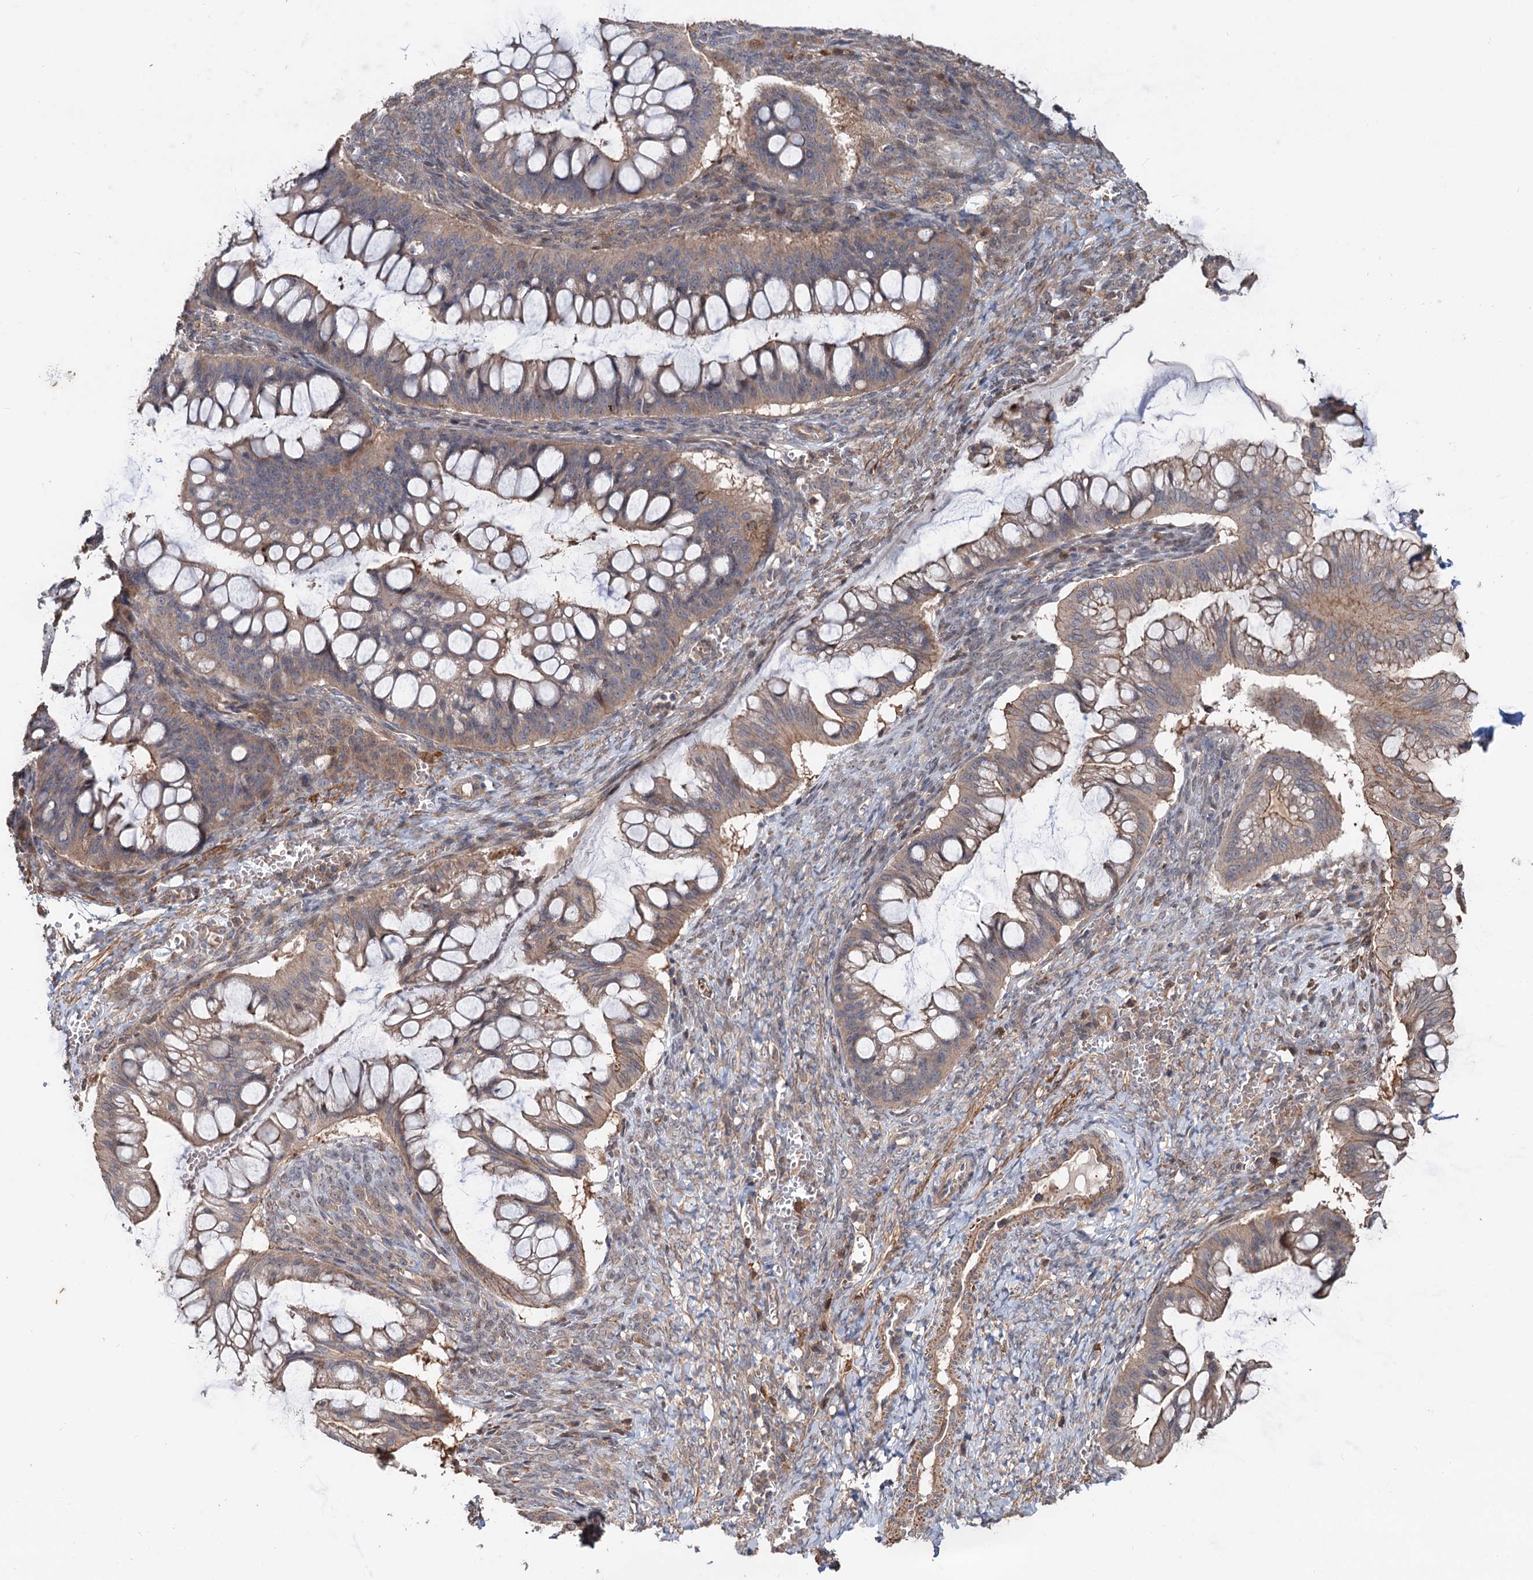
{"staining": {"intensity": "weak", "quantity": "25%-75%", "location": "cytoplasmic/membranous"}, "tissue": "ovarian cancer", "cell_type": "Tumor cells", "image_type": "cancer", "snomed": [{"axis": "morphology", "description": "Cystadenocarcinoma, mucinous, NOS"}, {"axis": "topography", "description": "Ovary"}], "caption": "A brown stain highlights weak cytoplasmic/membranous staining of a protein in ovarian cancer (mucinous cystadenocarcinoma) tumor cells. (brown staining indicates protein expression, while blue staining denotes nuclei).", "gene": "GRIP1", "patient": {"sex": "female", "age": 73}}